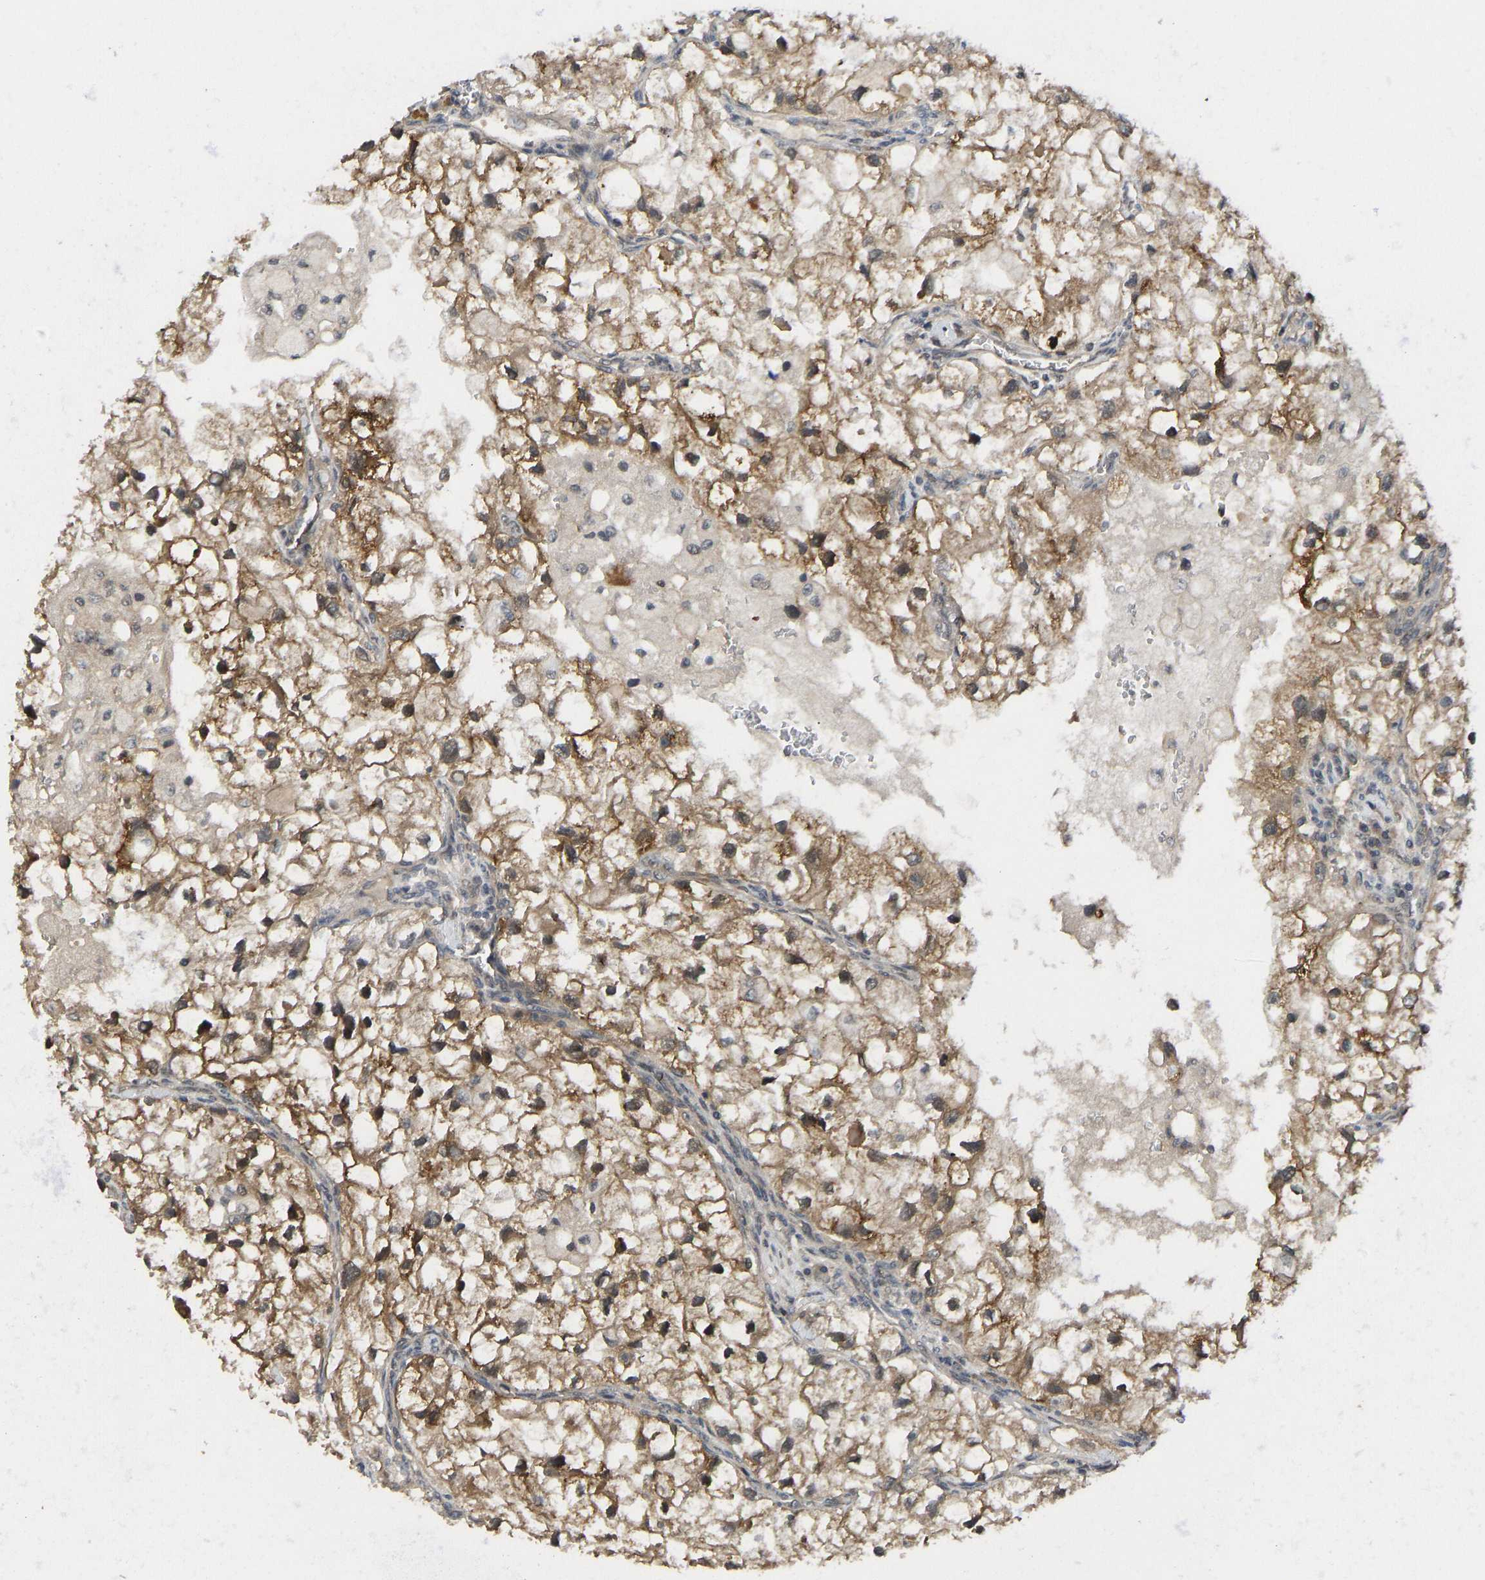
{"staining": {"intensity": "moderate", "quantity": ">75%", "location": "cytoplasmic/membranous"}, "tissue": "renal cancer", "cell_type": "Tumor cells", "image_type": "cancer", "snomed": [{"axis": "morphology", "description": "Adenocarcinoma, NOS"}, {"axis": "topography", "description": "Kidney"}], "caption": "Adenocarcinoma (renal) stained for a protein demonstrates moderate cytoplasmic/membranous positivity in tumor cells.", "gene": "NDRG3", "patient": {"sex": "female", "age": 70}}